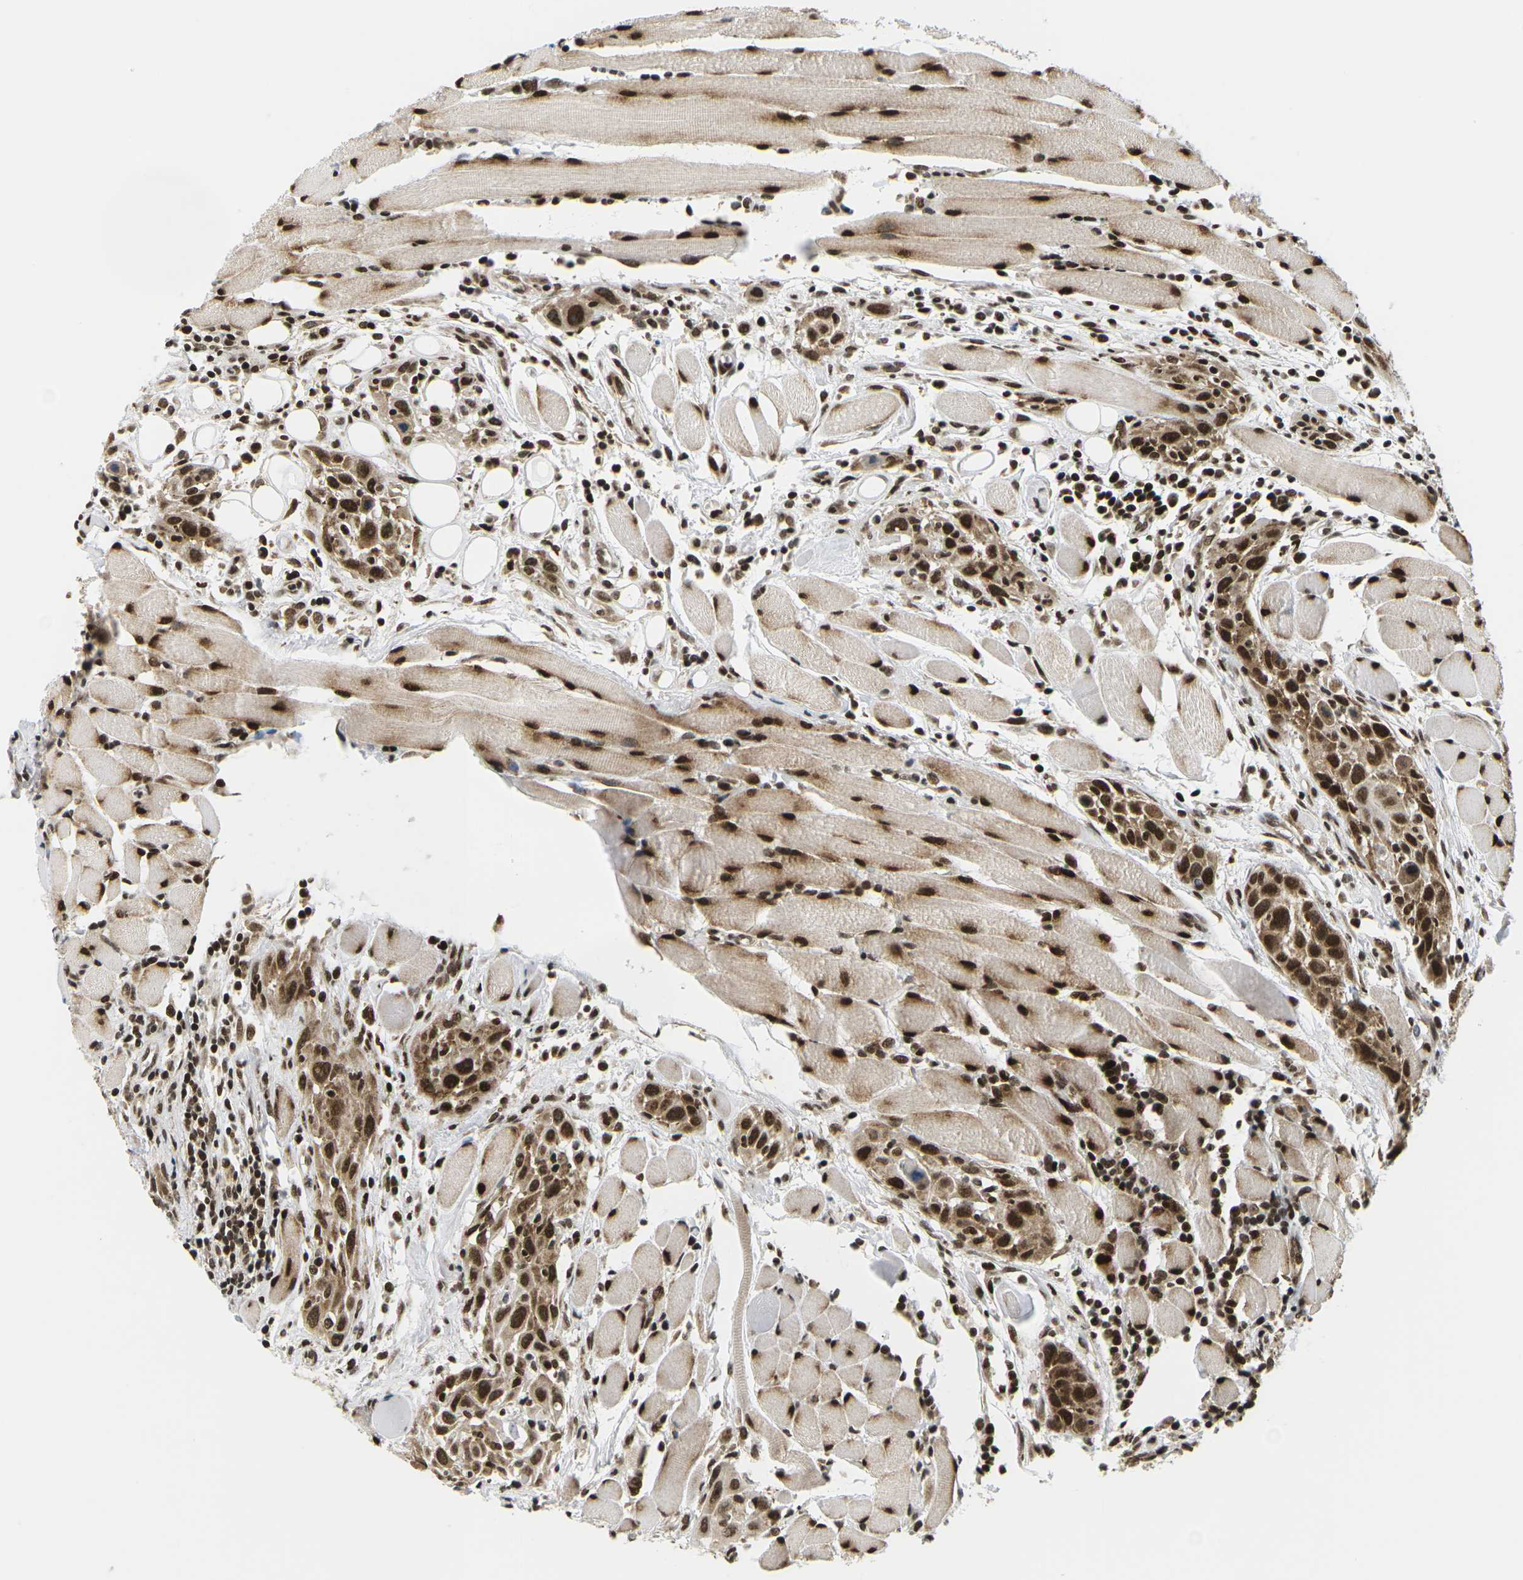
{"staining": {"intensity": "strong", "quantity": ">75%", "location": "cytoplasmic/membranous,nuclear"}, "tissue": "head and neck cancer", "cell_type": "Tumor cells", "image_type": "cancer", "snomed": [{"axis": "morphology", "description": "Squamous cell carcinoma, NOS"}, {"axis": "topography", "description": "Oral tissue"}, {"axis": "topography", "description": "Head-Neck"}], "caption": "DAB immunohistochemical staining of squamous cell carcinoma (head and neck) reveals strong cytoplasmic/membranous and nuclear protein expression in about >75% of tumor cells. (DAB IHC with brightfield microscopy, high magnification).", "gene": "CELF1", "patient": {"sex": "female", "age": 50}}